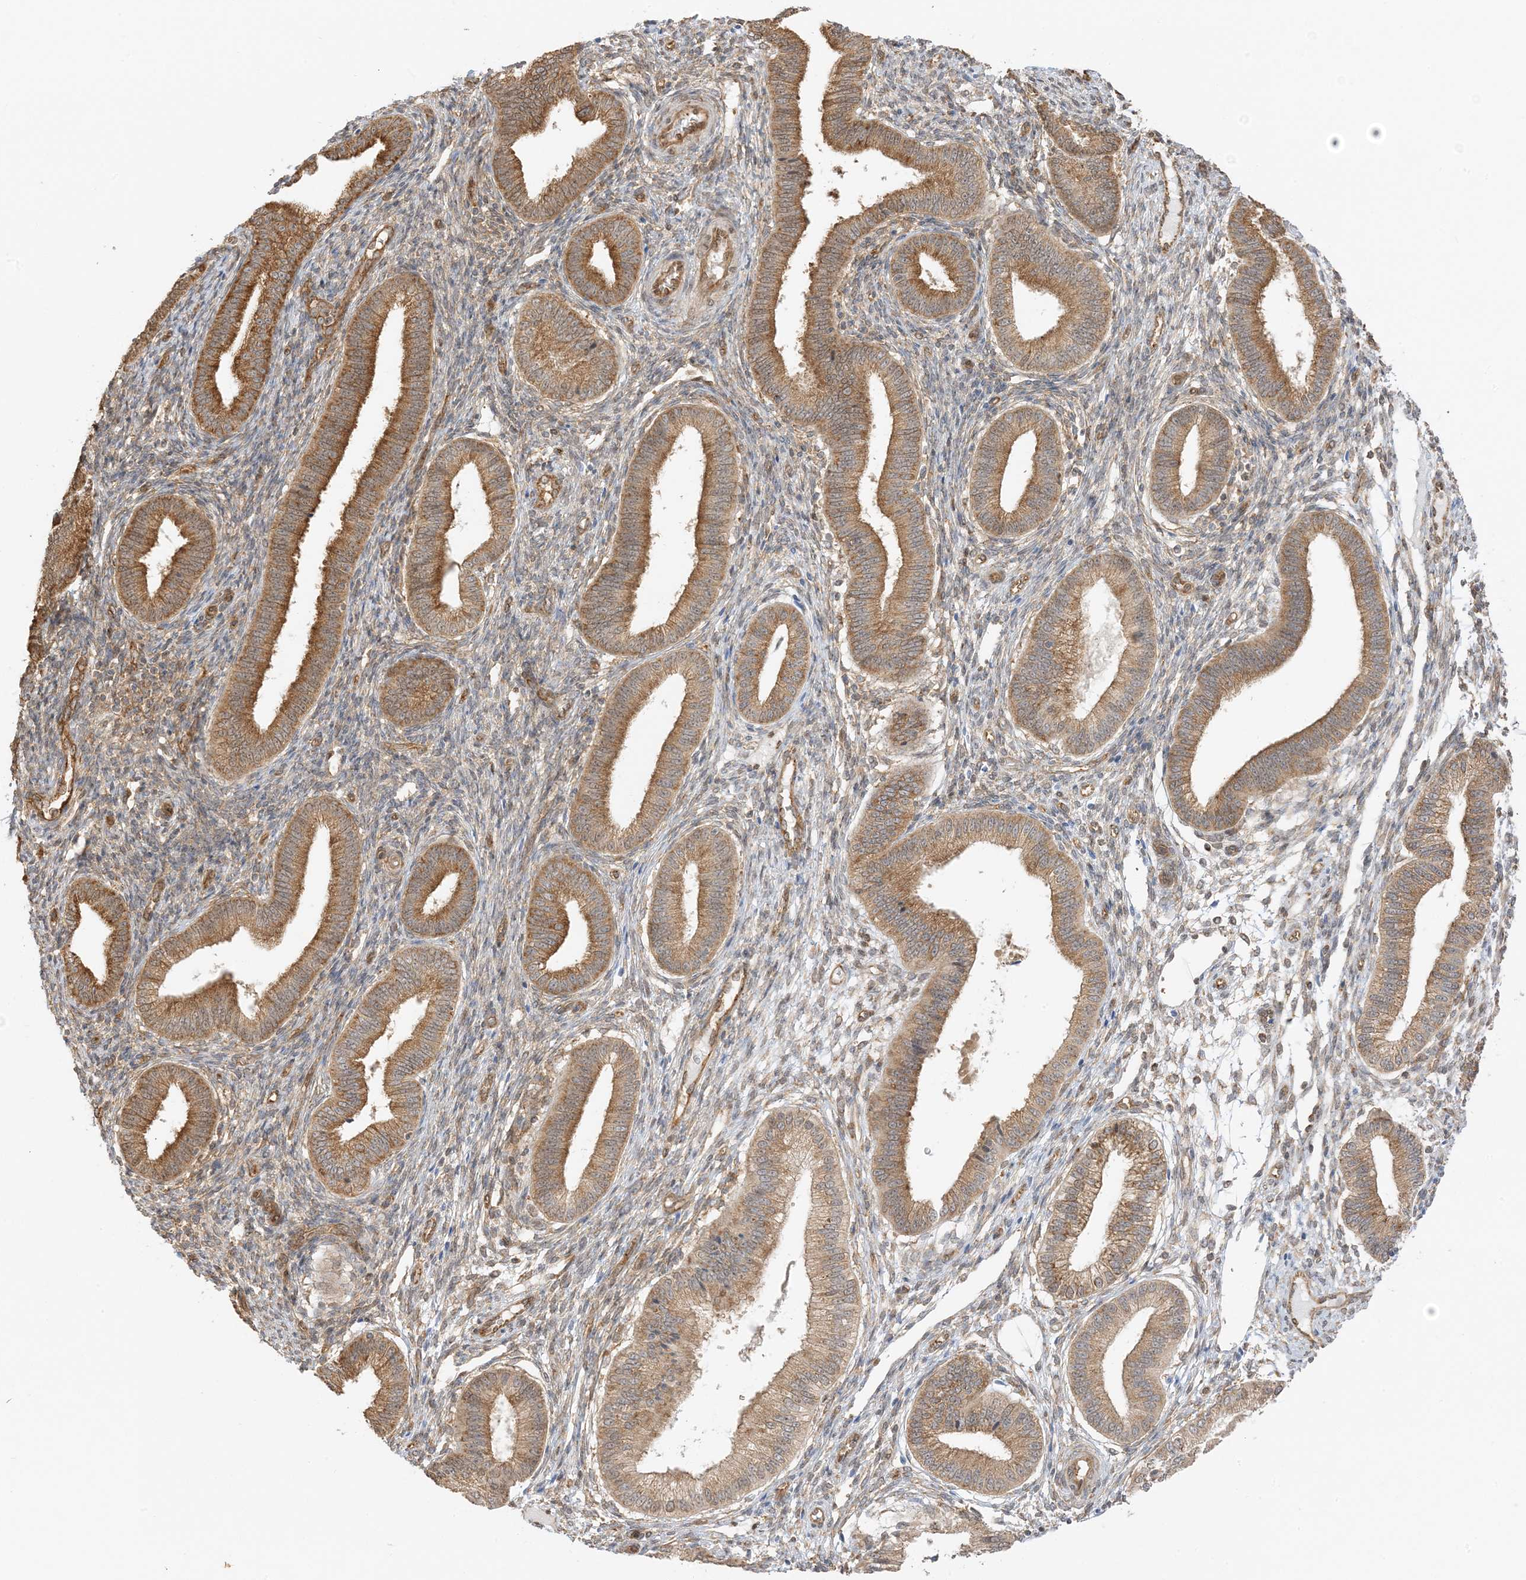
{"staining": {"intensity": "weak", "quantity": "<25%", "location": "cytoplasmic/membranous"}, "tissue": "endometrium", "cell_type": "Cells in endometrial stroma", "image_type": "normal", "snomed": [{"axis": "morphology", "description": "Normal tissue, NOS"}, {"axis": "topography", "description": "Endometrium"}], "caption": "This is an immunohistochemistry (IHC) micrograph of benign endometrium. There is no expression in cells in endometrial stroma.", "gene": "UBAP2L", "patient": {"sex": "female", "age": 39}}